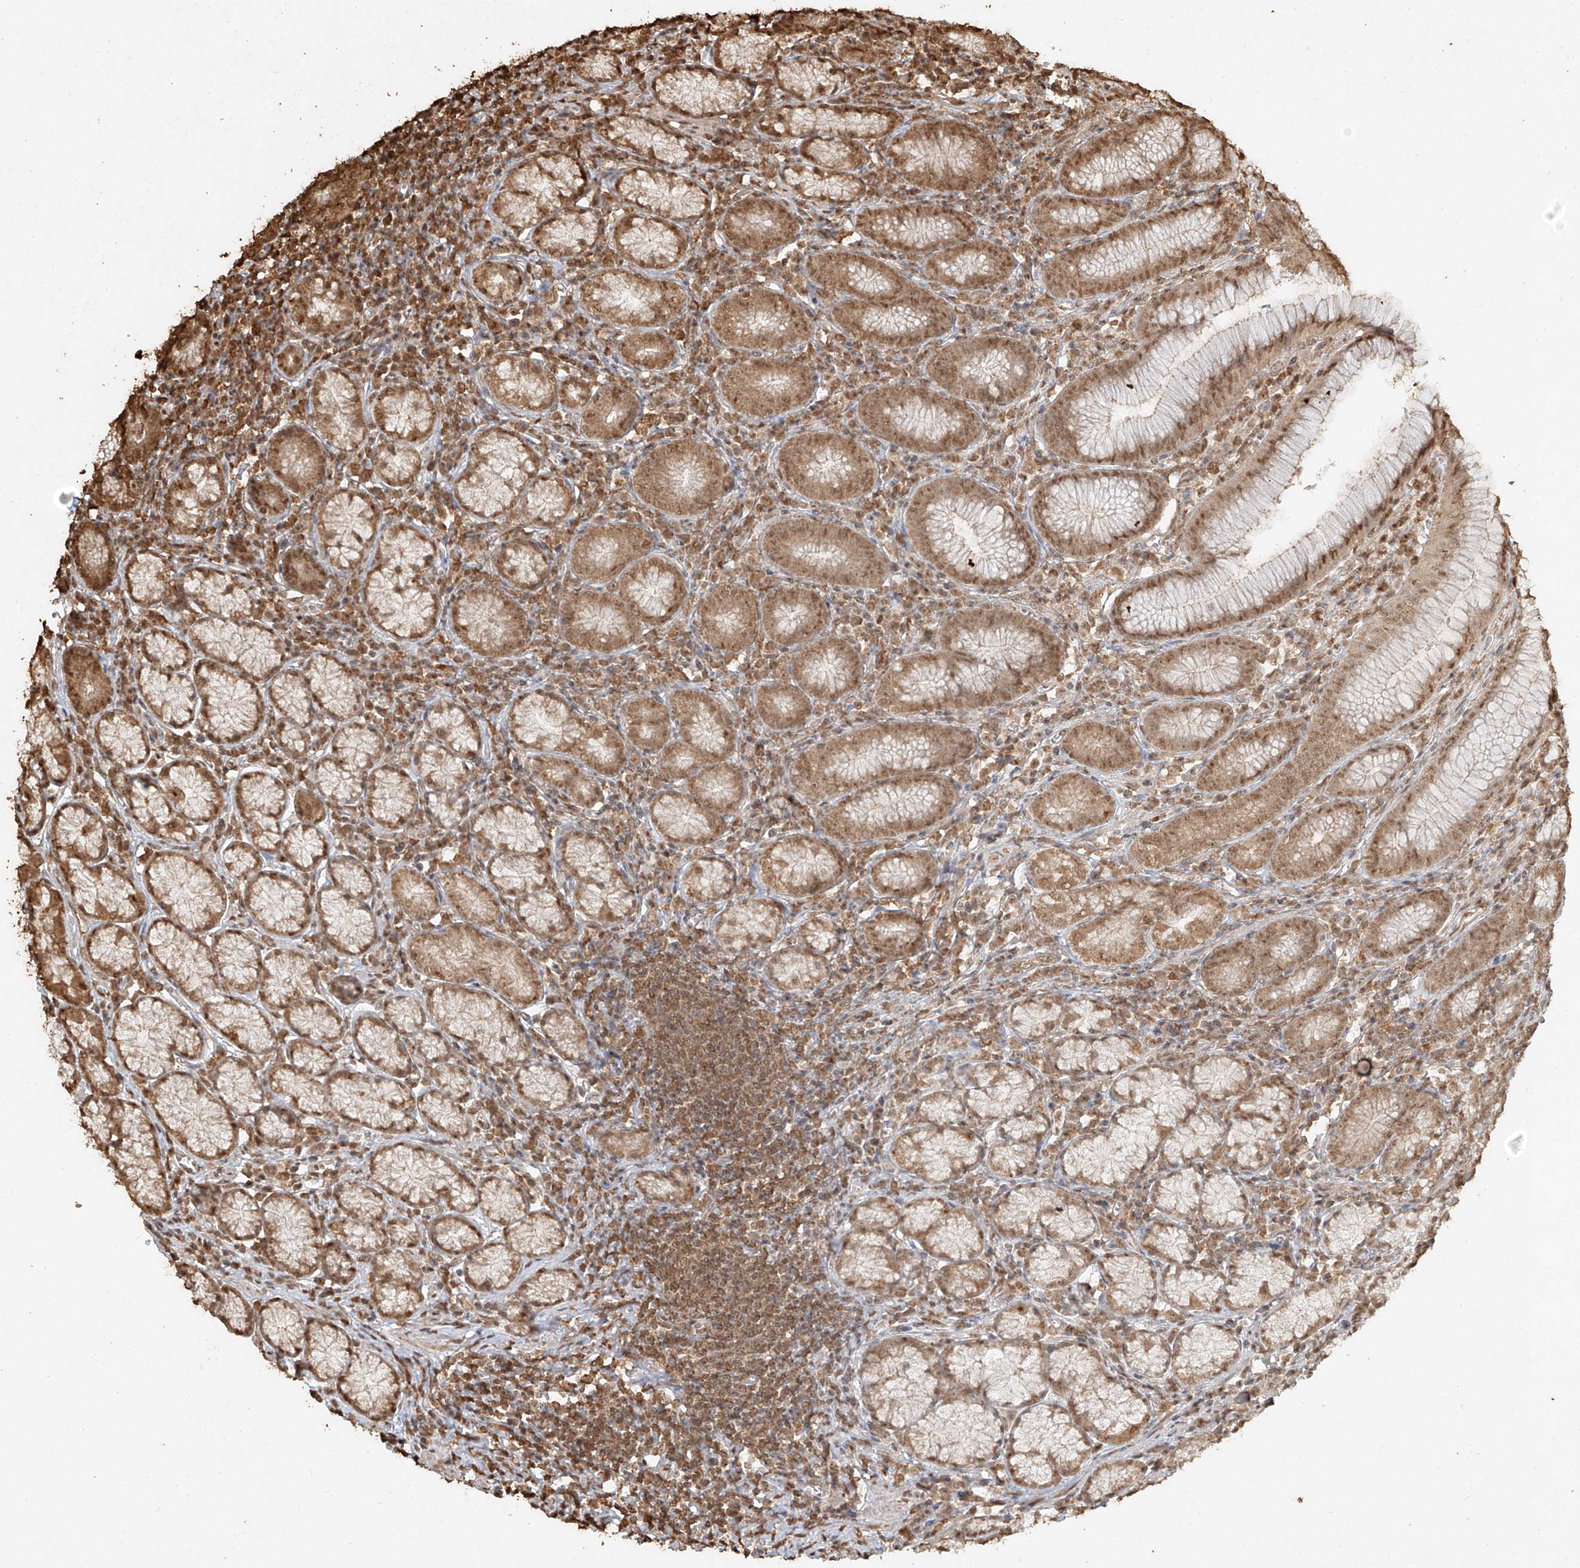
{"staining": {"intensity": "moderate", "quantity": ">75%", "location": "cytoplasmic/membranous,nuclear"}, "tissue": "stomach", "cell_type": "Glandular cells", "image_type": "normal", "snomed": [{"axis": "morphology", "description": "Normal tissue, NOS"}, {"axis": "topography", "description": "Stomach"}], "caption": "IHC image of normal stomach: human stomach stained using IHC shows medium levels of moderate protein expression localized specifically in the cytoplasmic/membranous,nuclear of glandular cells, appearing as a cytoplasmic/membranous,nuclear brown color.", "gene": "TIGAR", "patient": {"sex": "male", "age": 55}}